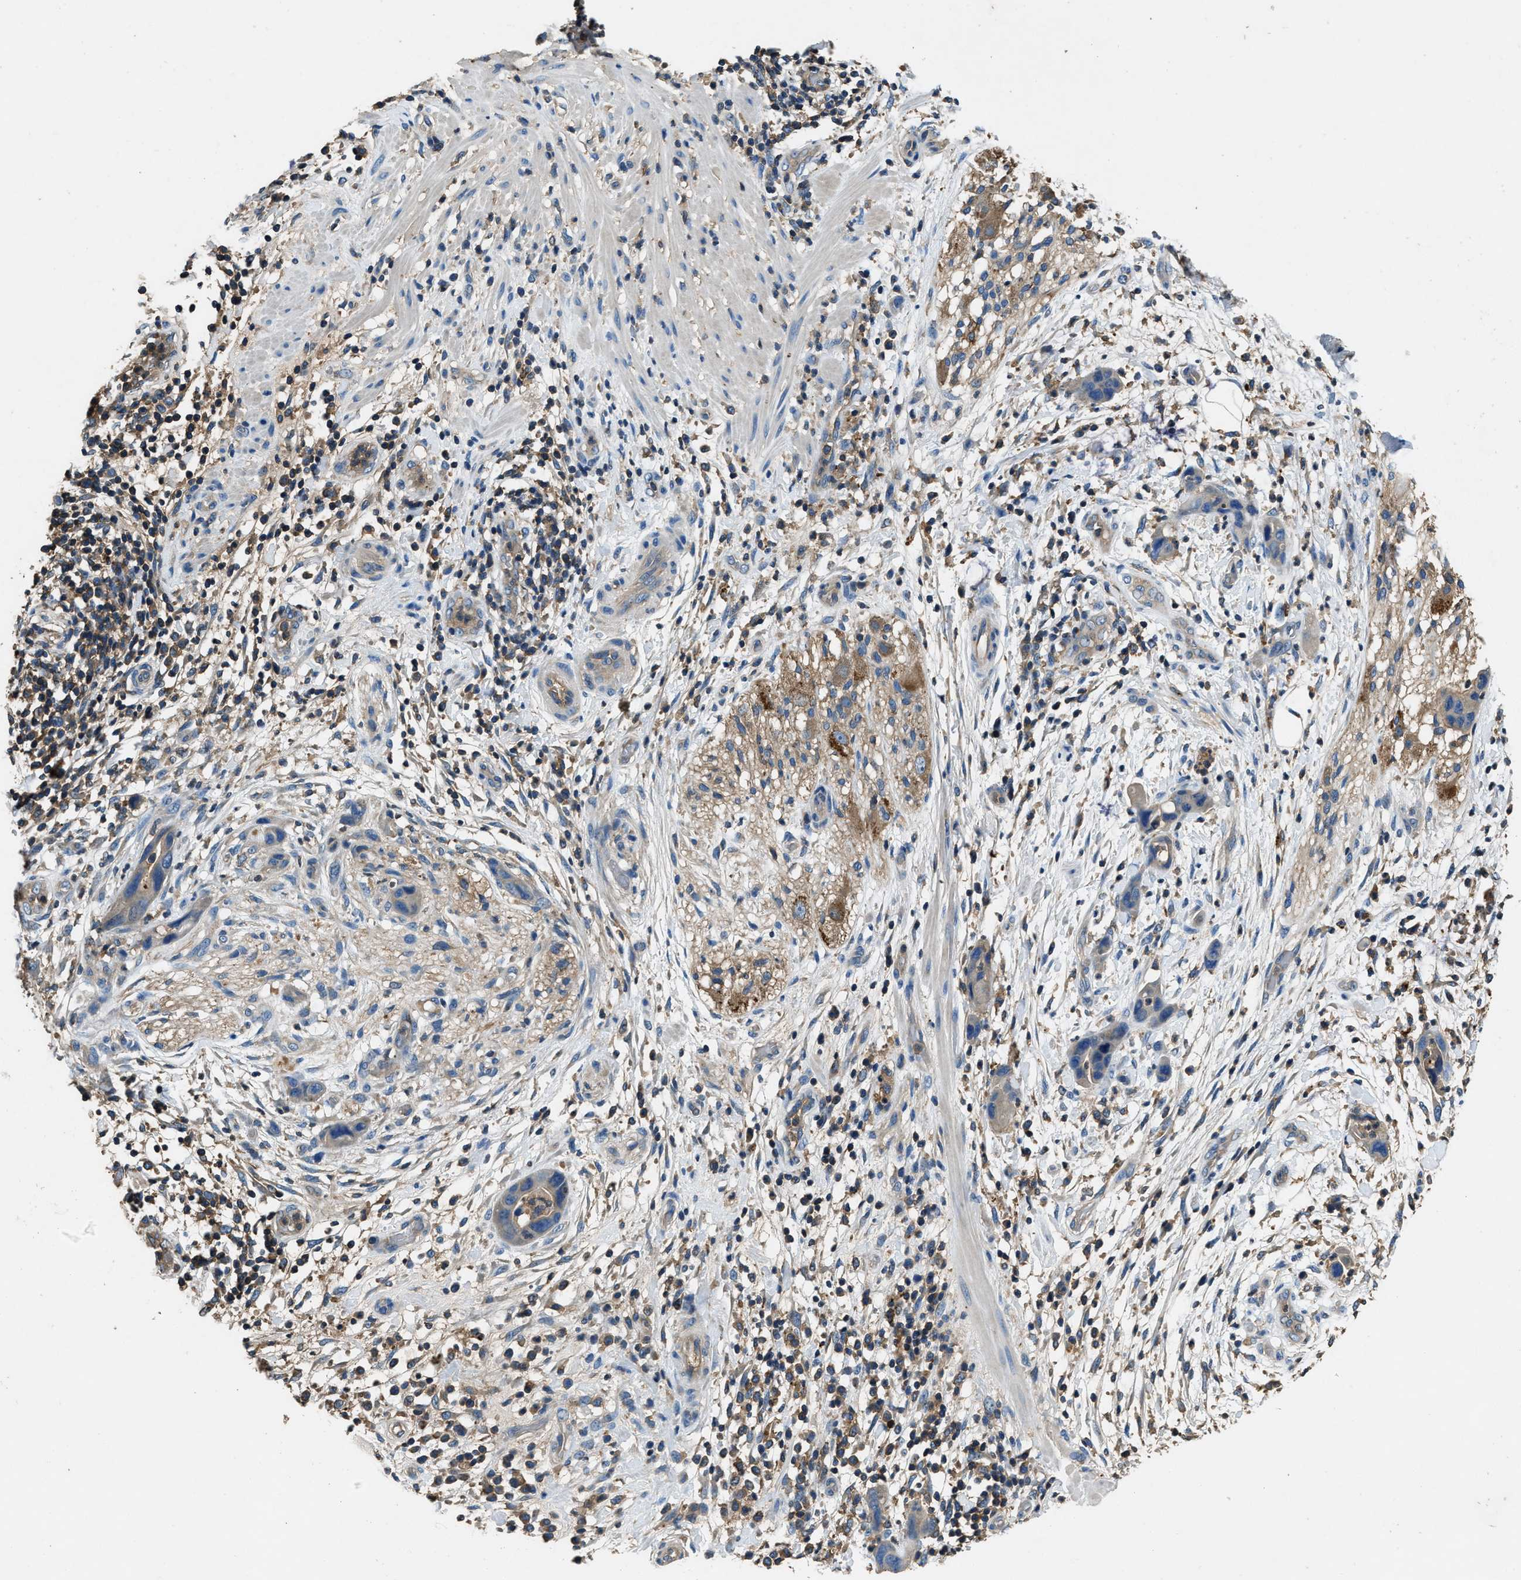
{"staining": {"intensity": "weak", "quantity": "<25%", "location": "cytoplasmic/membranous"}, "tissue": "pancreatic cancer", "cell_type": "Tumor cells", "image_type": "cancer", "snomed": [{"axis": "morphology", "description": "Adenocarcinoma, NOS"}, {"axis": "topography", "description": "Pancreas"}], "caption": "Tumor cells are negative for brown protein staining in adenocarcinoma (pancreatic). The staining is performed using DAB (3,3'-diaminobenzidine) brown chromogen with nuclei counter-stained in using hematoxylin.", "gene": "BLOC1S1", "patient": {"sex": "female", "age": 71}}